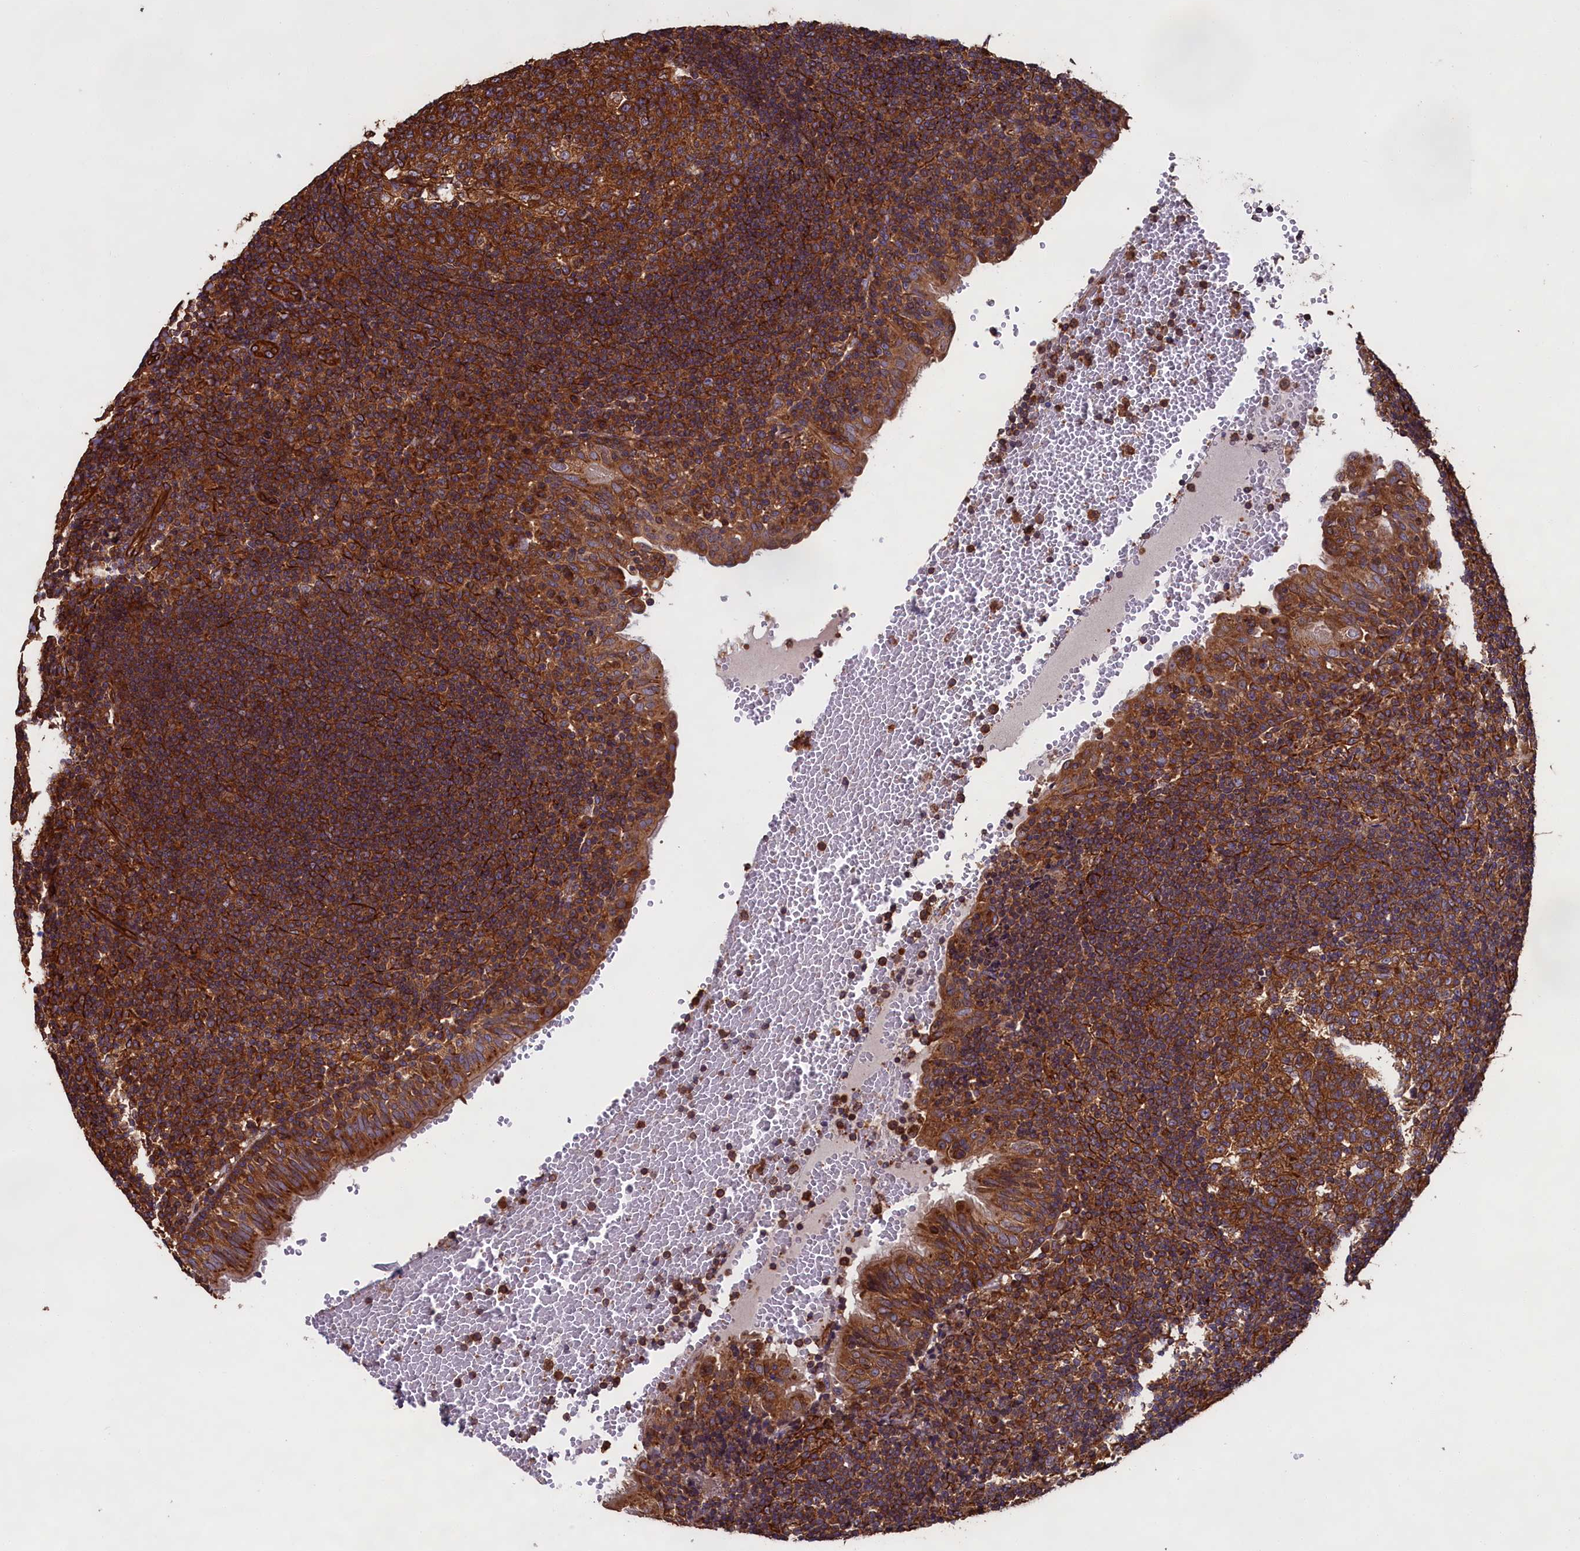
{"staining": {"intensity": "strong", "quantity": ">75%", "location": "cytoplasmic/membranous"}, "tissue": "tonsil", "cell_type": "Germinal center cells", "image_type": "normal", "snomed": [{"axis": "morphology", "description": "Normal tissue, NOS"}, {"axis": "topography", "description": "Tonsil"}], "caption": "About >75% of germinal center cells in normal tonsil show strong cytoplasmic/membranous protein positivity as visualized by brown immunohistochemical staining.", "gene": "CCDC124", "patient": {"sex": "female", "age": 40}}